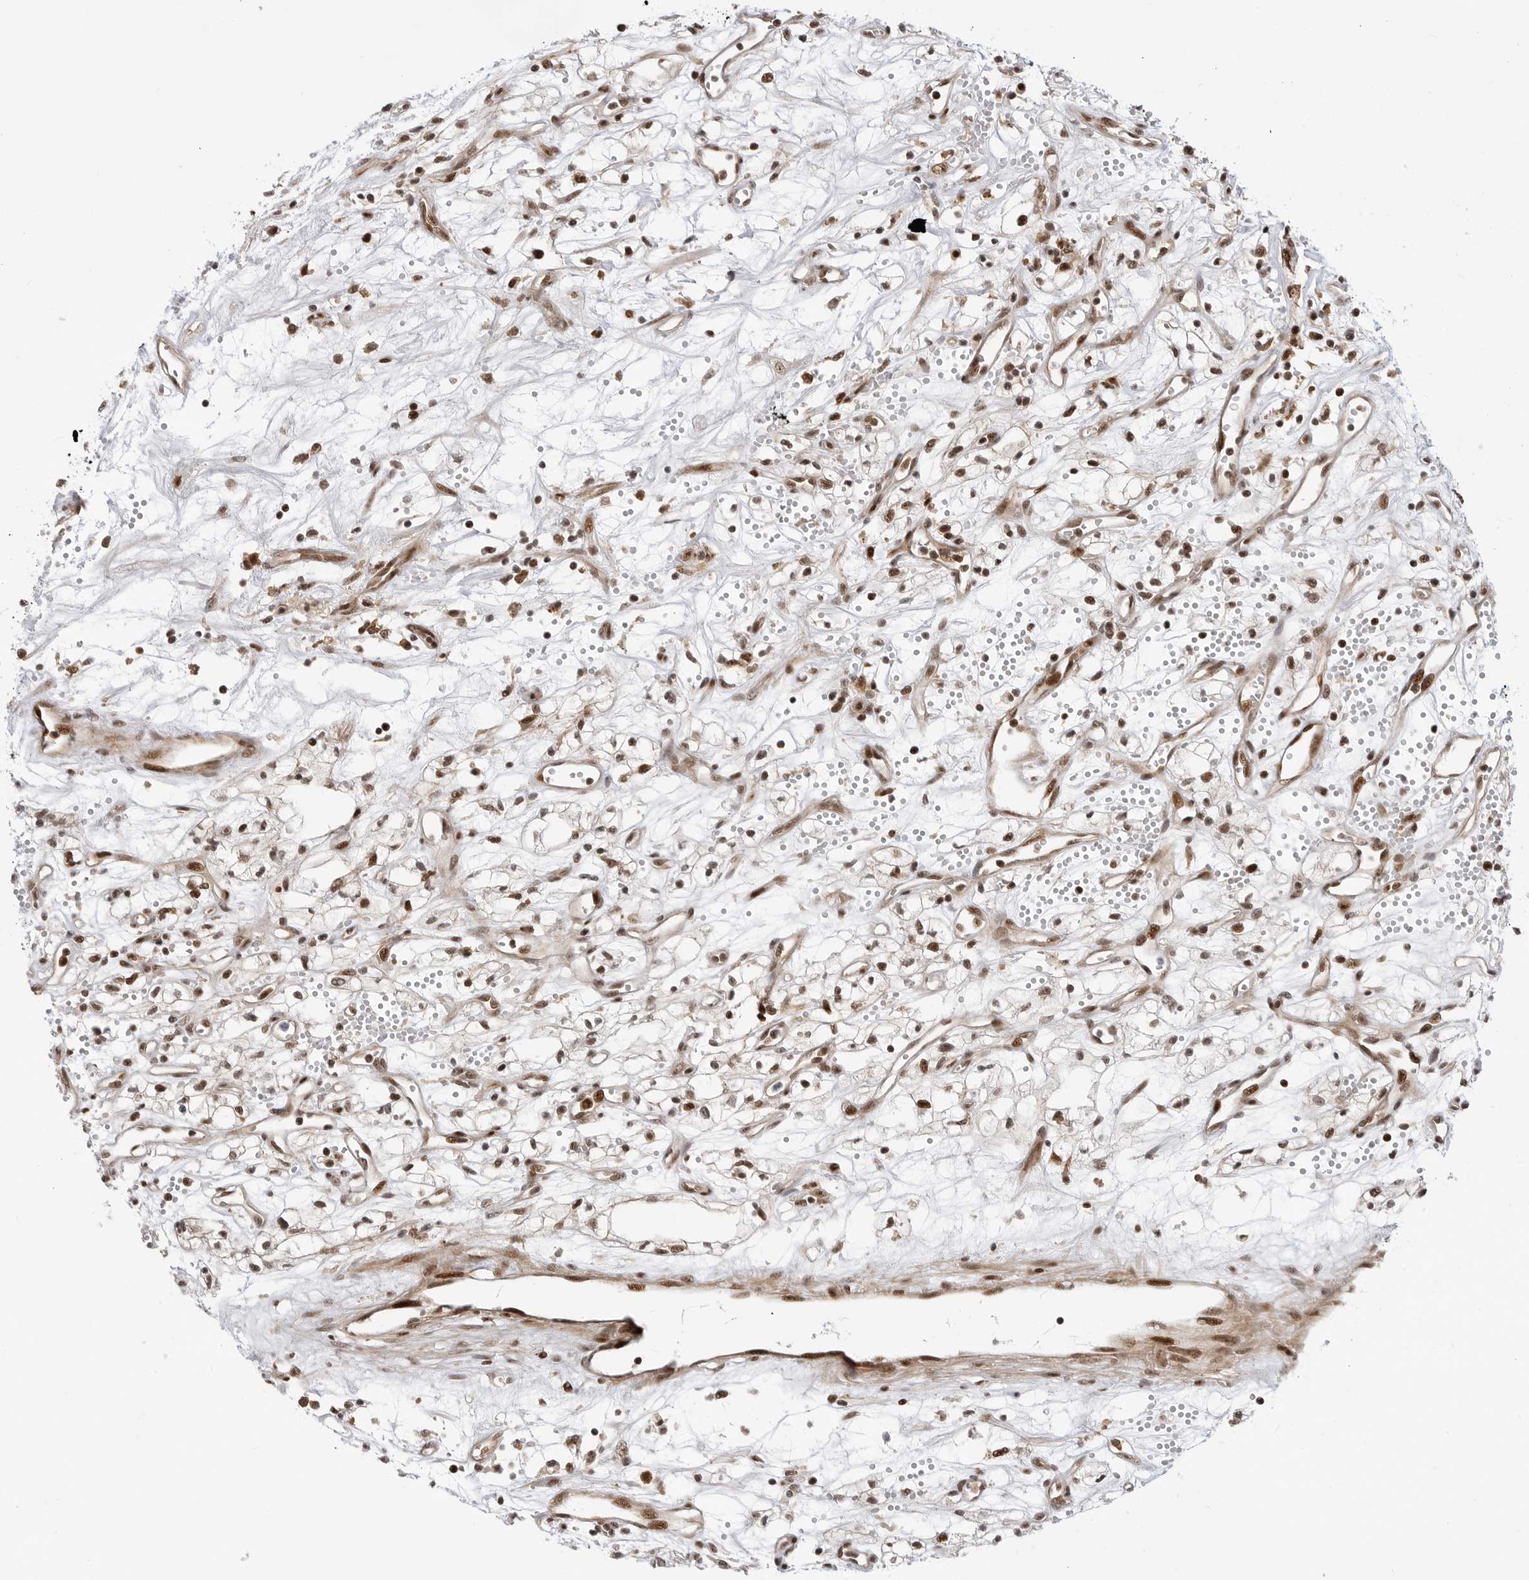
{"staining": {"intensity": "strong", "quantity": ">75%", "location": "nuclear"}, "tissue": "renal cancer", "cell_type": "Tumor cells", "image_type": "cancer", "snomed": [{"axis": "morphology", "description": "Adenocarcinoma, NOS"}, {"axis": "topography", "description": "Kidney"}], "caption": "There is high levels of strong nuclear positivity in tumor cells of renal cancer (adenocarcinoma), as demonstrated by immunohistochemical staining (brown color).", "gene": "GPATCH2", "patient": {"sex": "male", "age": 59}}